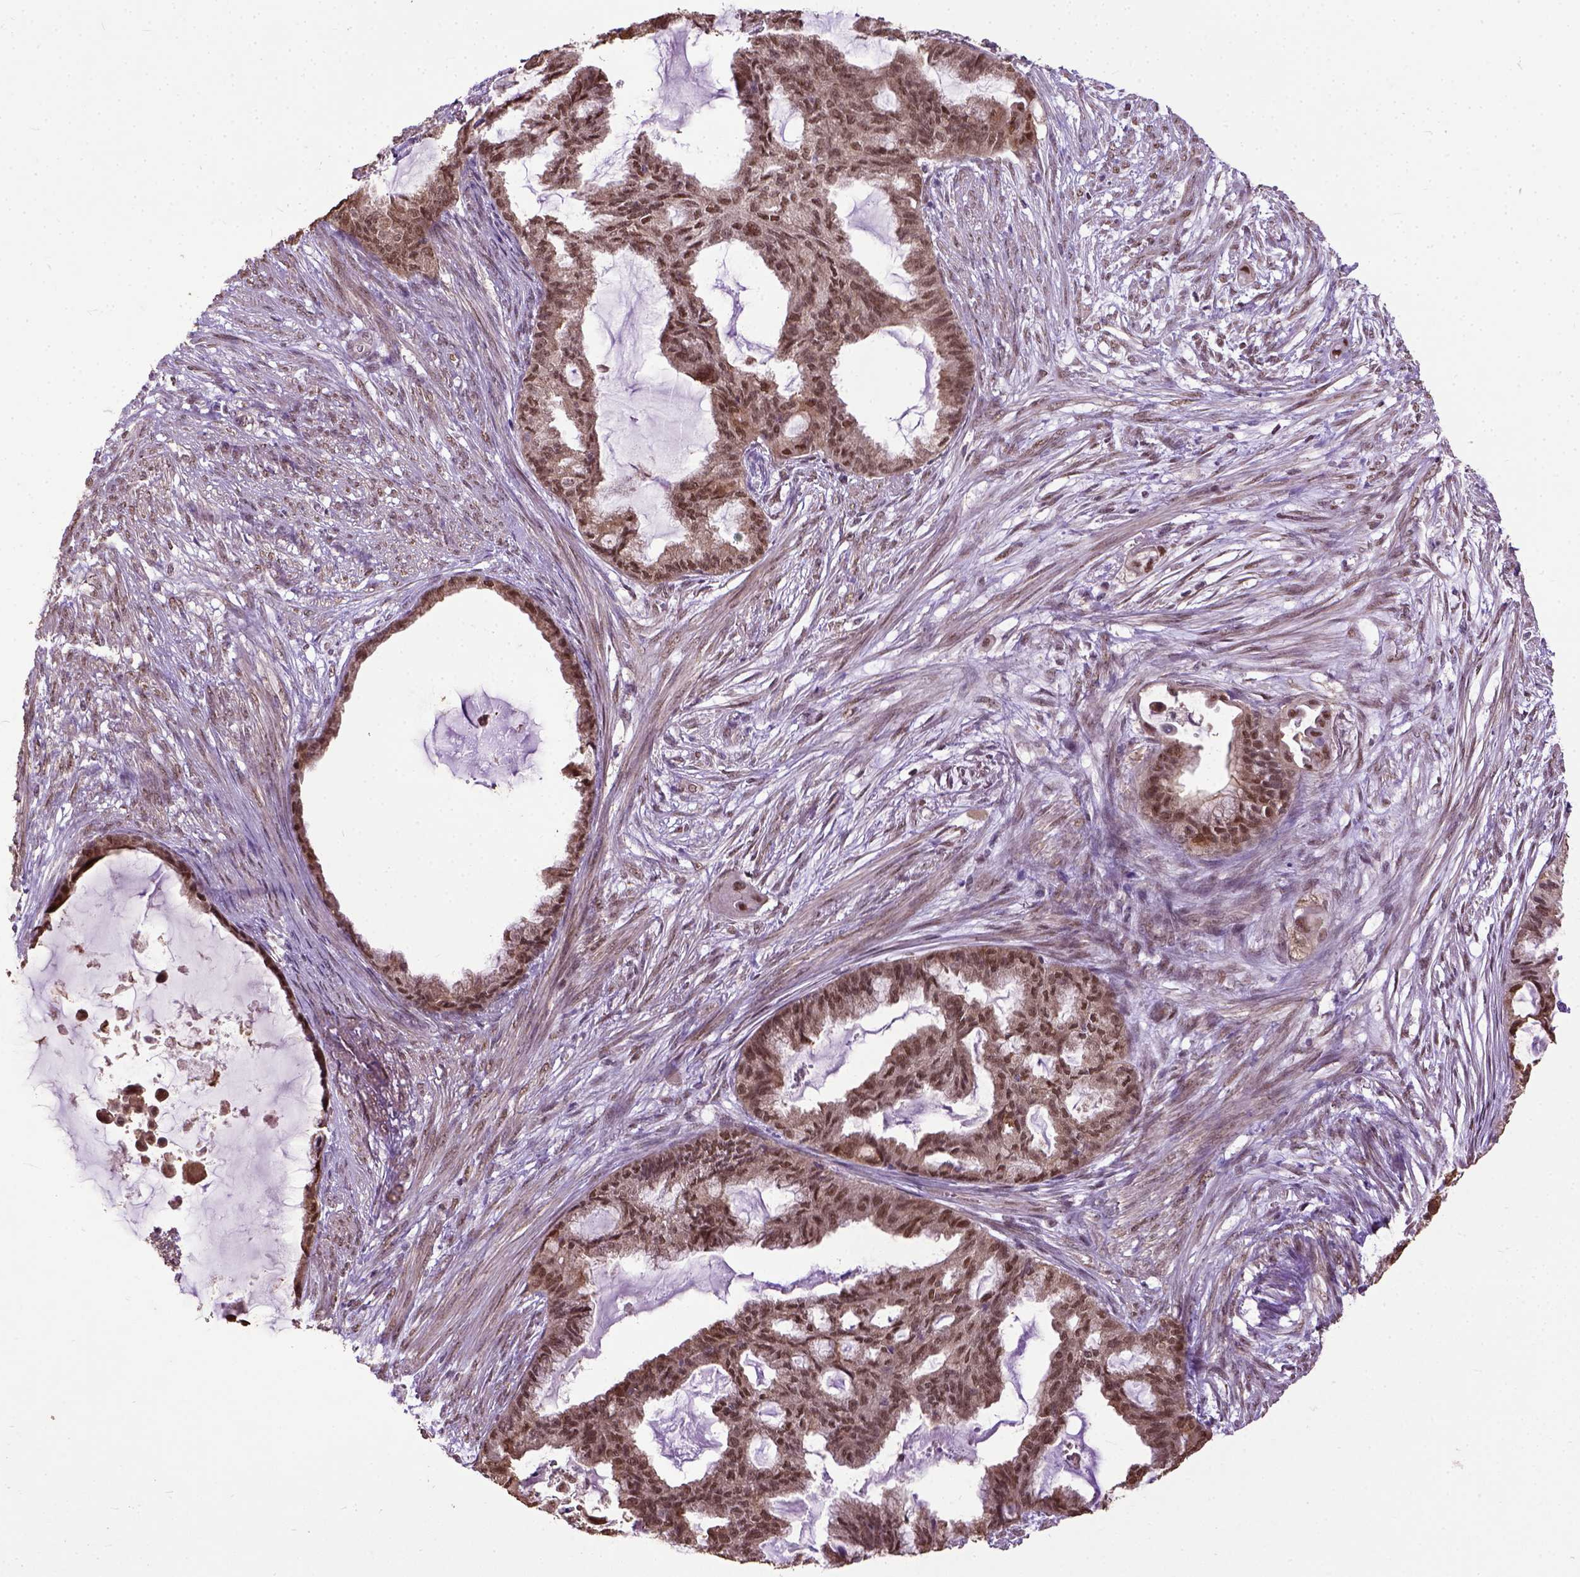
{"staining": {"intensity": "moderate", "quantity": "25%-75%", "location": "cytoplasmic/membranous,nuclear"}, "tissue": "endometrial cancer", "cell_type": "Tumor cells", "image_type": "cancer", "snomed": [{"axis": "morphology", "description": "Adenocarcinoma, NOS"}, {"axis": "topography", "description": "Endometrium"}], "caption": "The micrograph reveals a brown stain indicating the presence of a protein in the cytoplasmic/membranous and nuclear of tumor cells in endometrial adenocarcinoma.", "gene": "UBA3", "patient": {"sex": "female", "age": 86}}